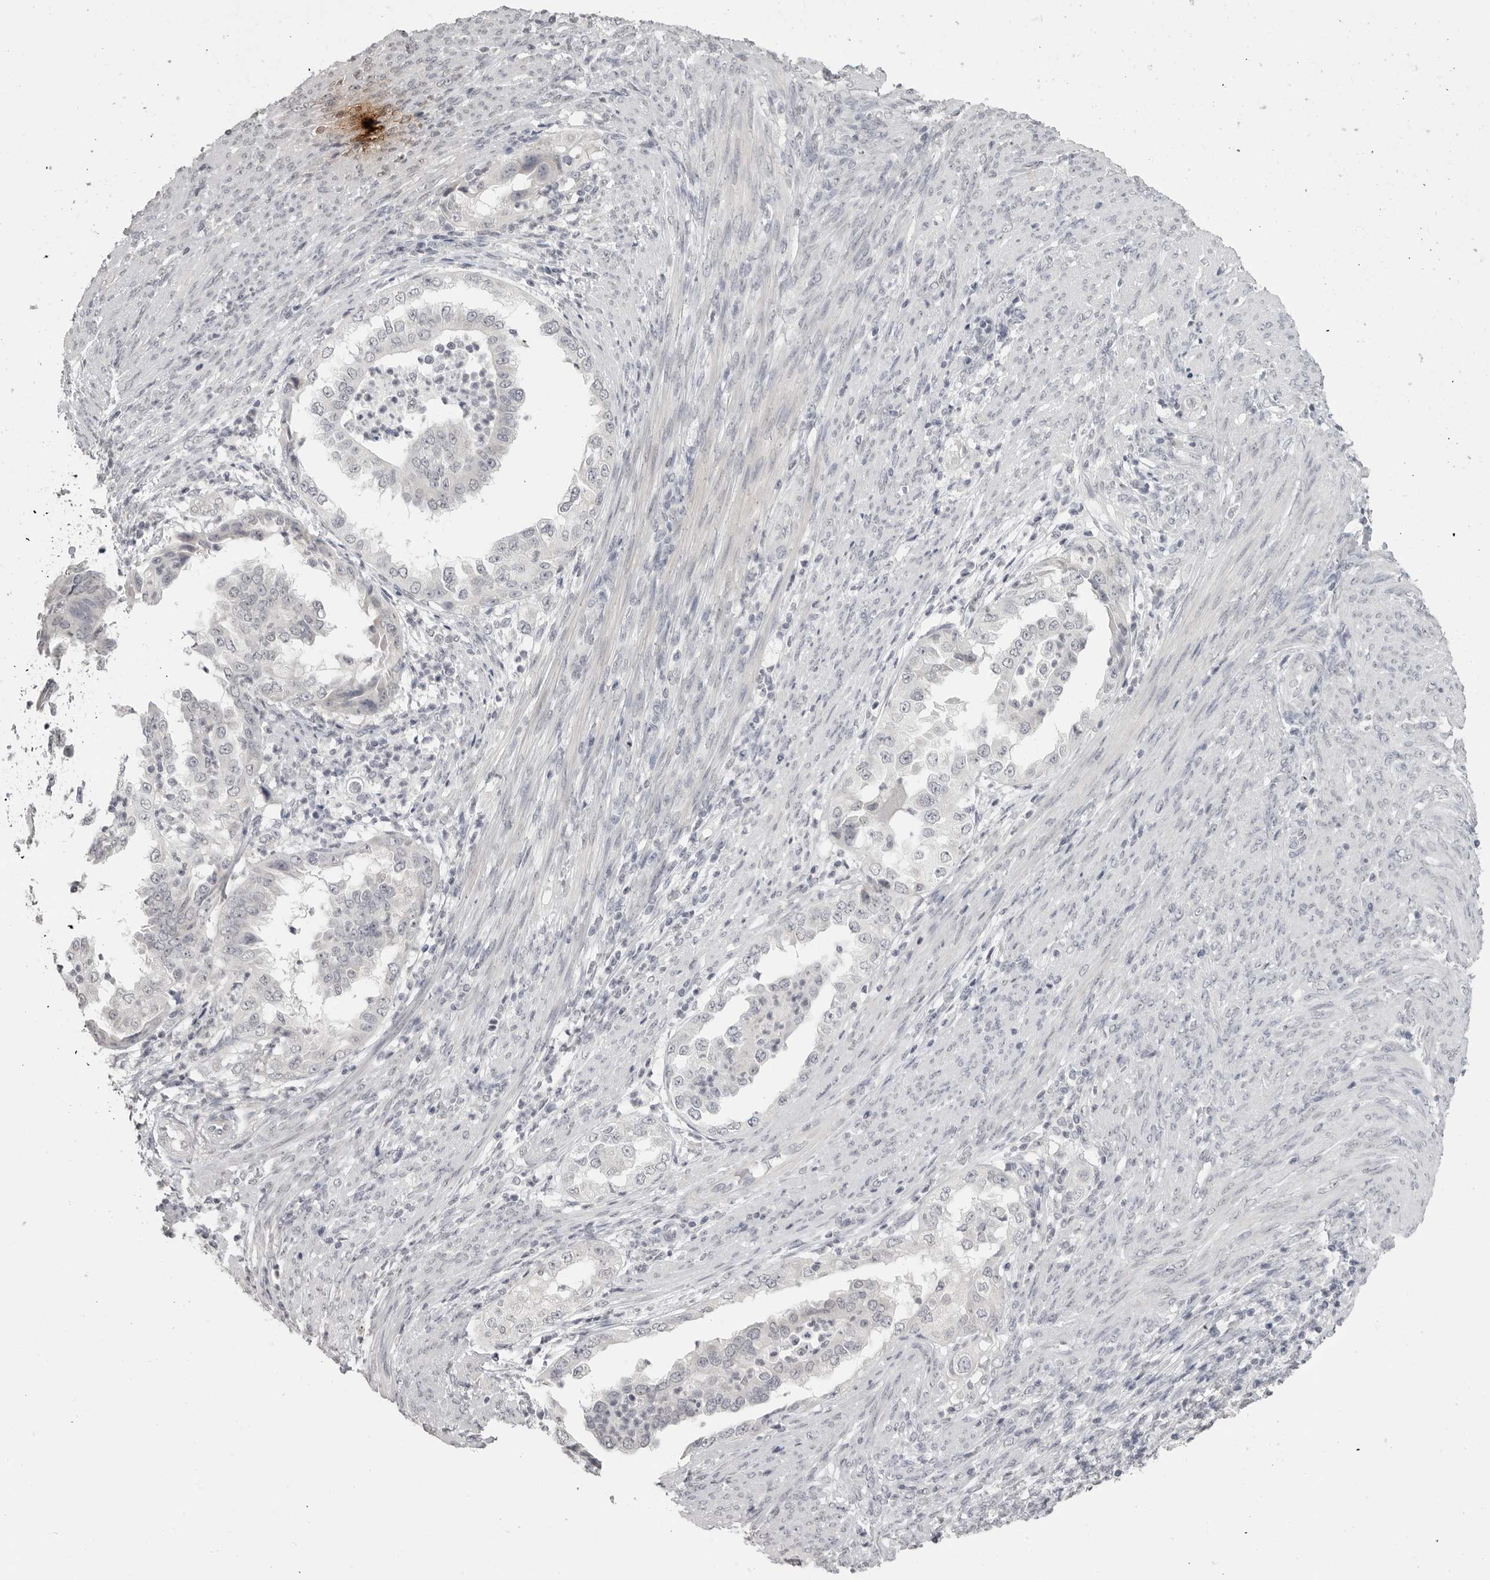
{"staining": {"intensity": "negative", "quantity": "none", "location": "none"}, "tissue": "endometrial cancer", "cell_type": "Tumor cells", "image_type": "cancer", "snomed": [{"axis": "morphology", "description": "Adenocarcinoma, NOS"}, {"axis": "topography", "description": "Endometrium"}], "caption": "IHC histopathology image of neoplastic tissue: human adenocarcinoma (endometrial) stained with DAB (3,3'-diaminobenzidine) demonstrates no significant protein staining in tumor cells.", "gene": "PRSS1", "patient": {"sex": "female", "age": 85}}